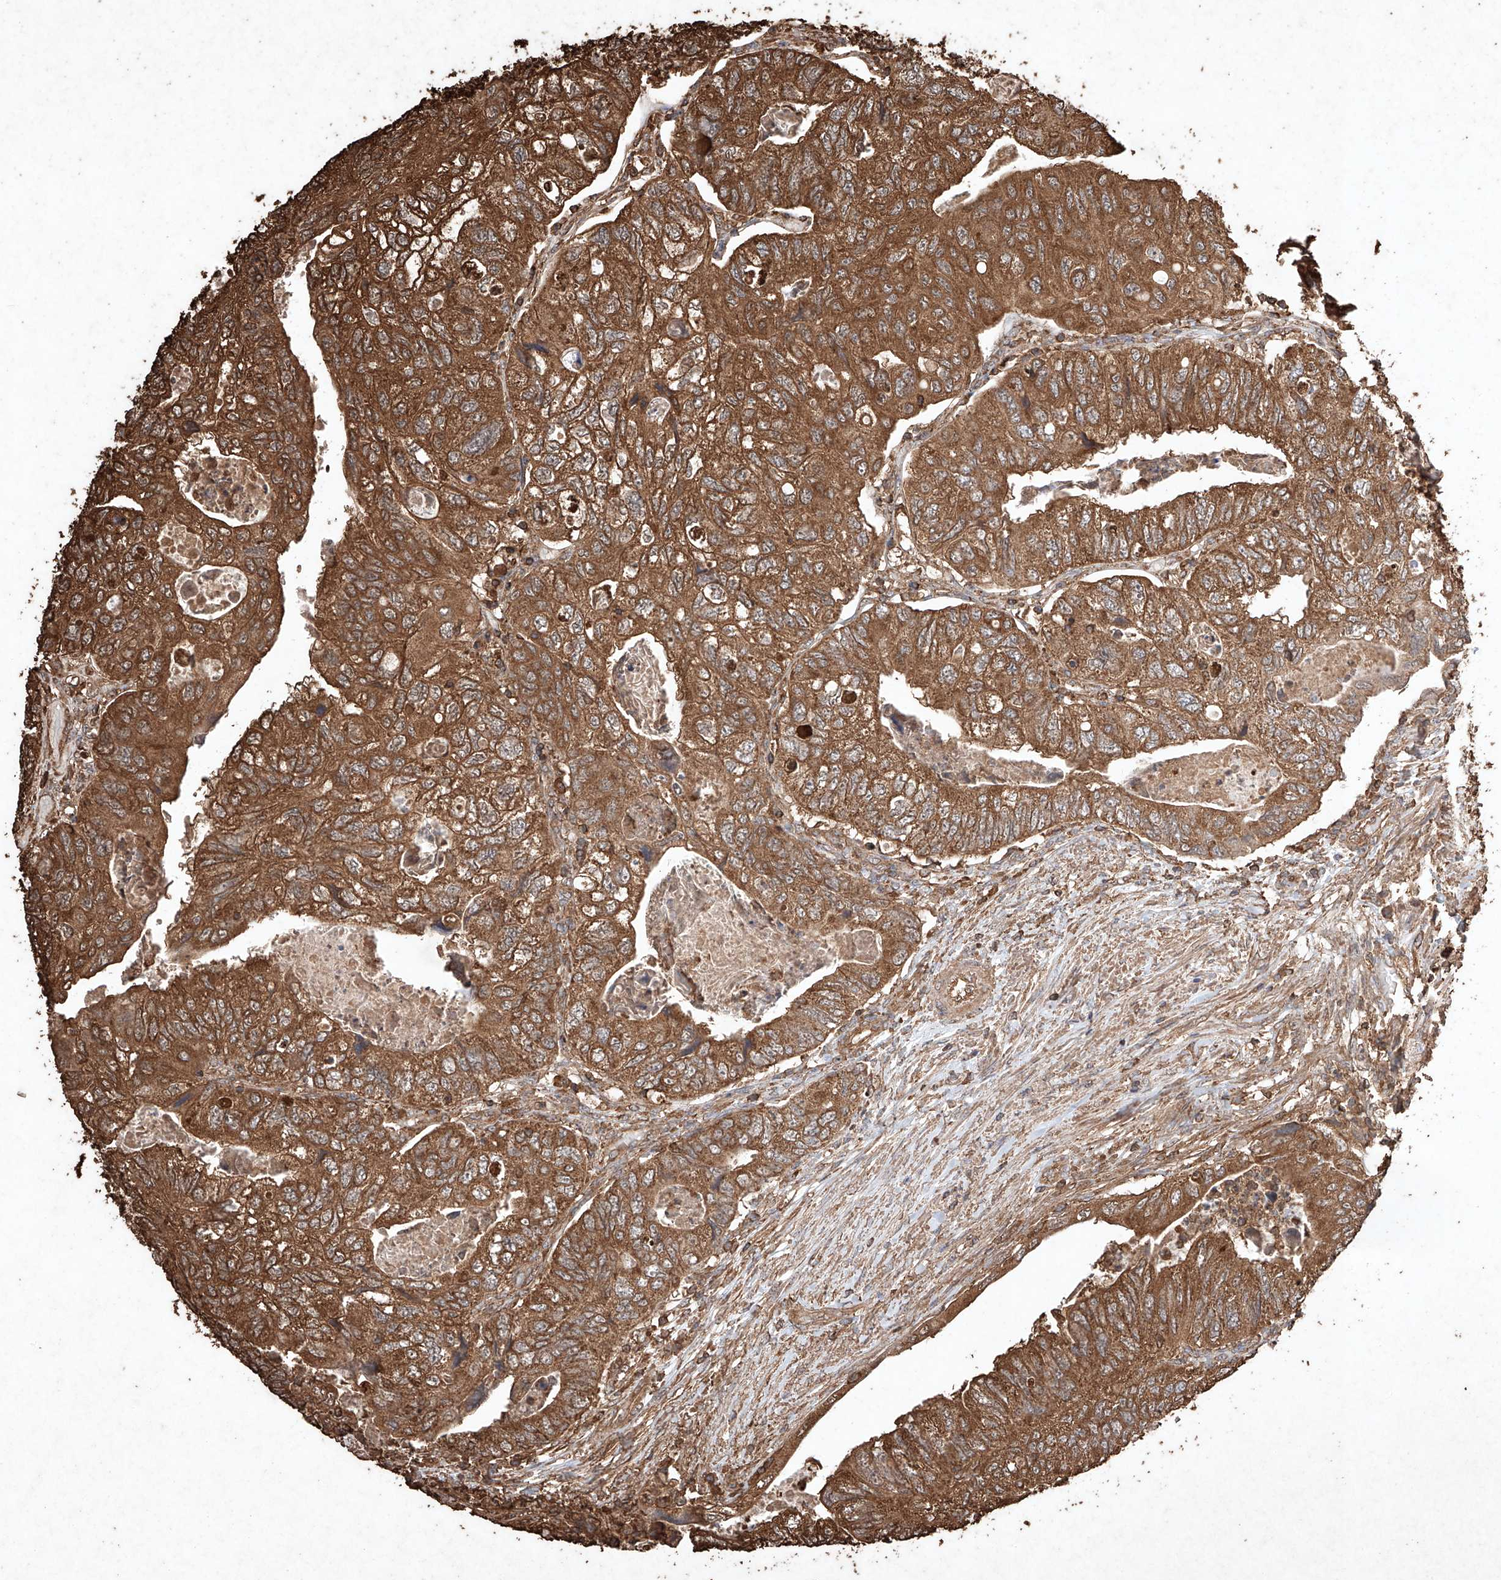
{"staining": {"intensity": "strong", "quantity": ">75%", "location": "cytoplasmic/membranous"}, "tissue": "colorectal cancer", "cell_type": "Tumor cells", "image_type": "cancer", "snomed": [{"axis": "morphology", "description": "Adenocarcinoma, NOS"}, {"axis": "topography", "description": "Rectum"}], "caption": "Protein expression analysis of human colorectal adenocarcinoma reveals strong cytoplasmic/membranous staining in about >75% of tumor cells.", "gene": "M6PR", "patient": {"sex": "male", "age": 63}}